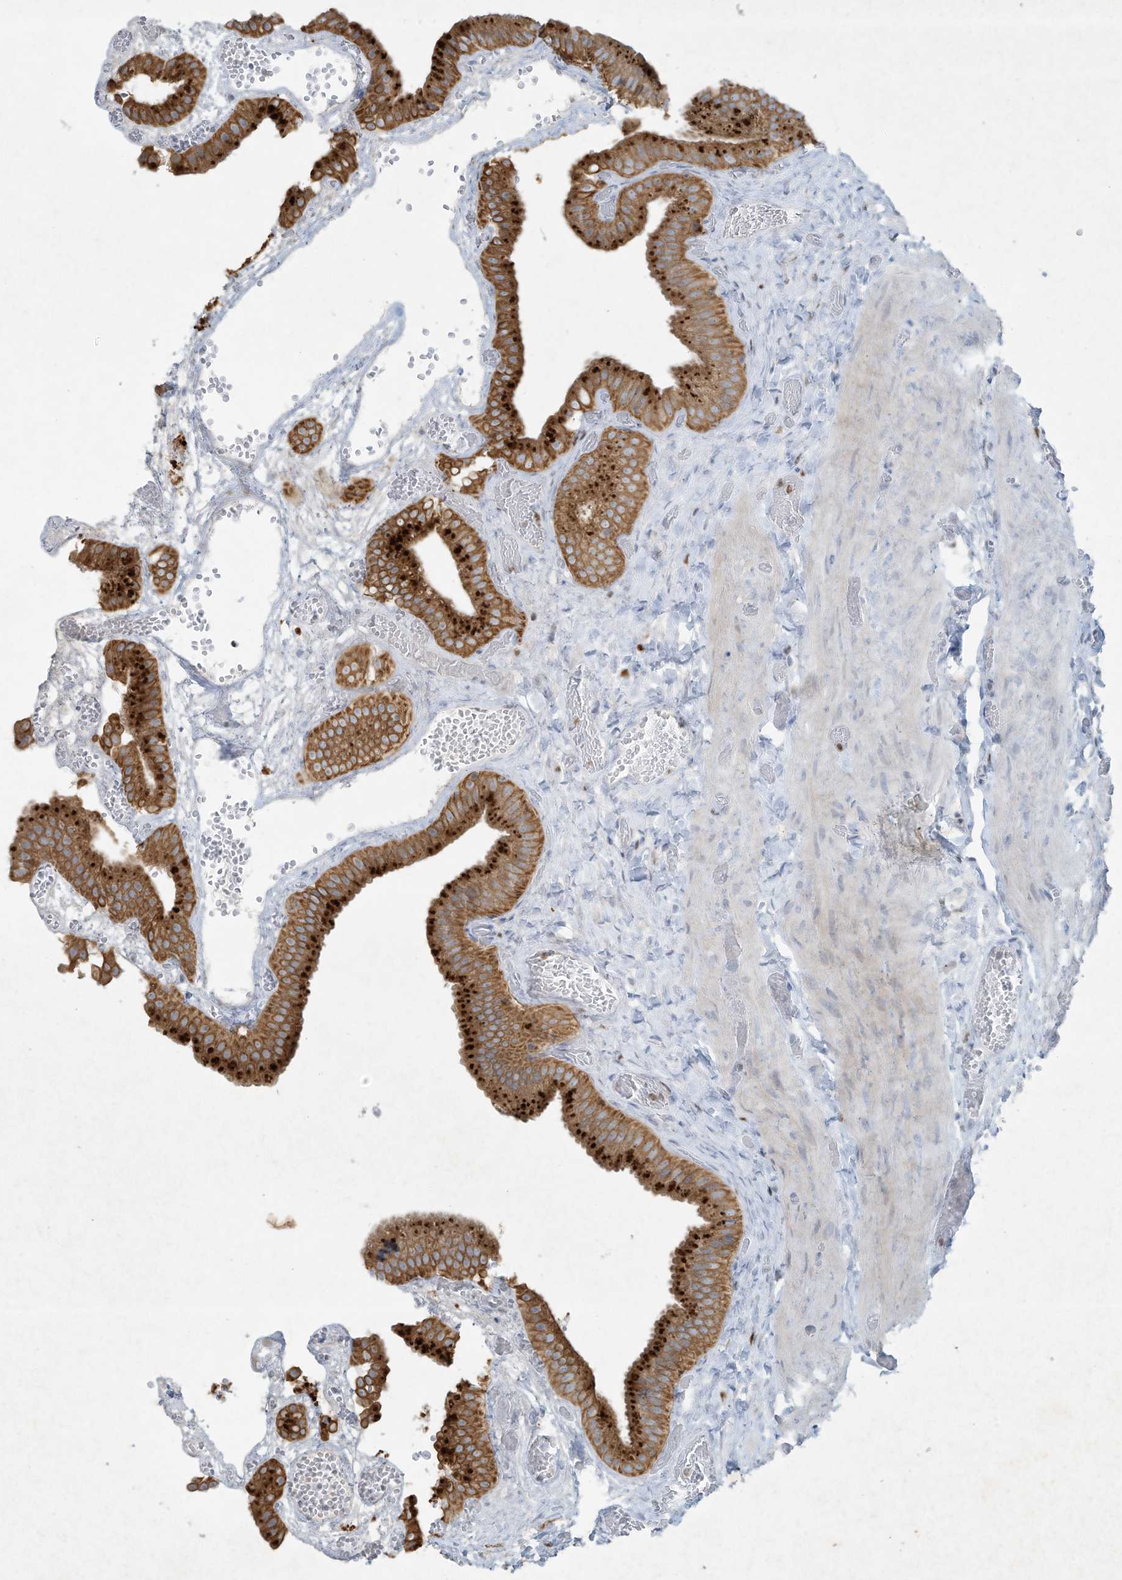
{"staining": {"intensity": "strong", "quantity": ">75%", "location": "cytoplasmic/membranous"}, "tissue": "gallbladder", "cell_type": "Glandular cells", "image_type": "normal", "snomed": [{"axis": "morphology", "description": "Normal tissue, NOS"}, {"axis": "topography", "description": "Gallbladder"}], "caption": "Protein analysis of benign gallbladder reveals strong cytoplasmic/membranous positivity in approximately >75% of glandular cells.", "gene": "TUBE1", "patient": {"sex": "female", "age": 64}}